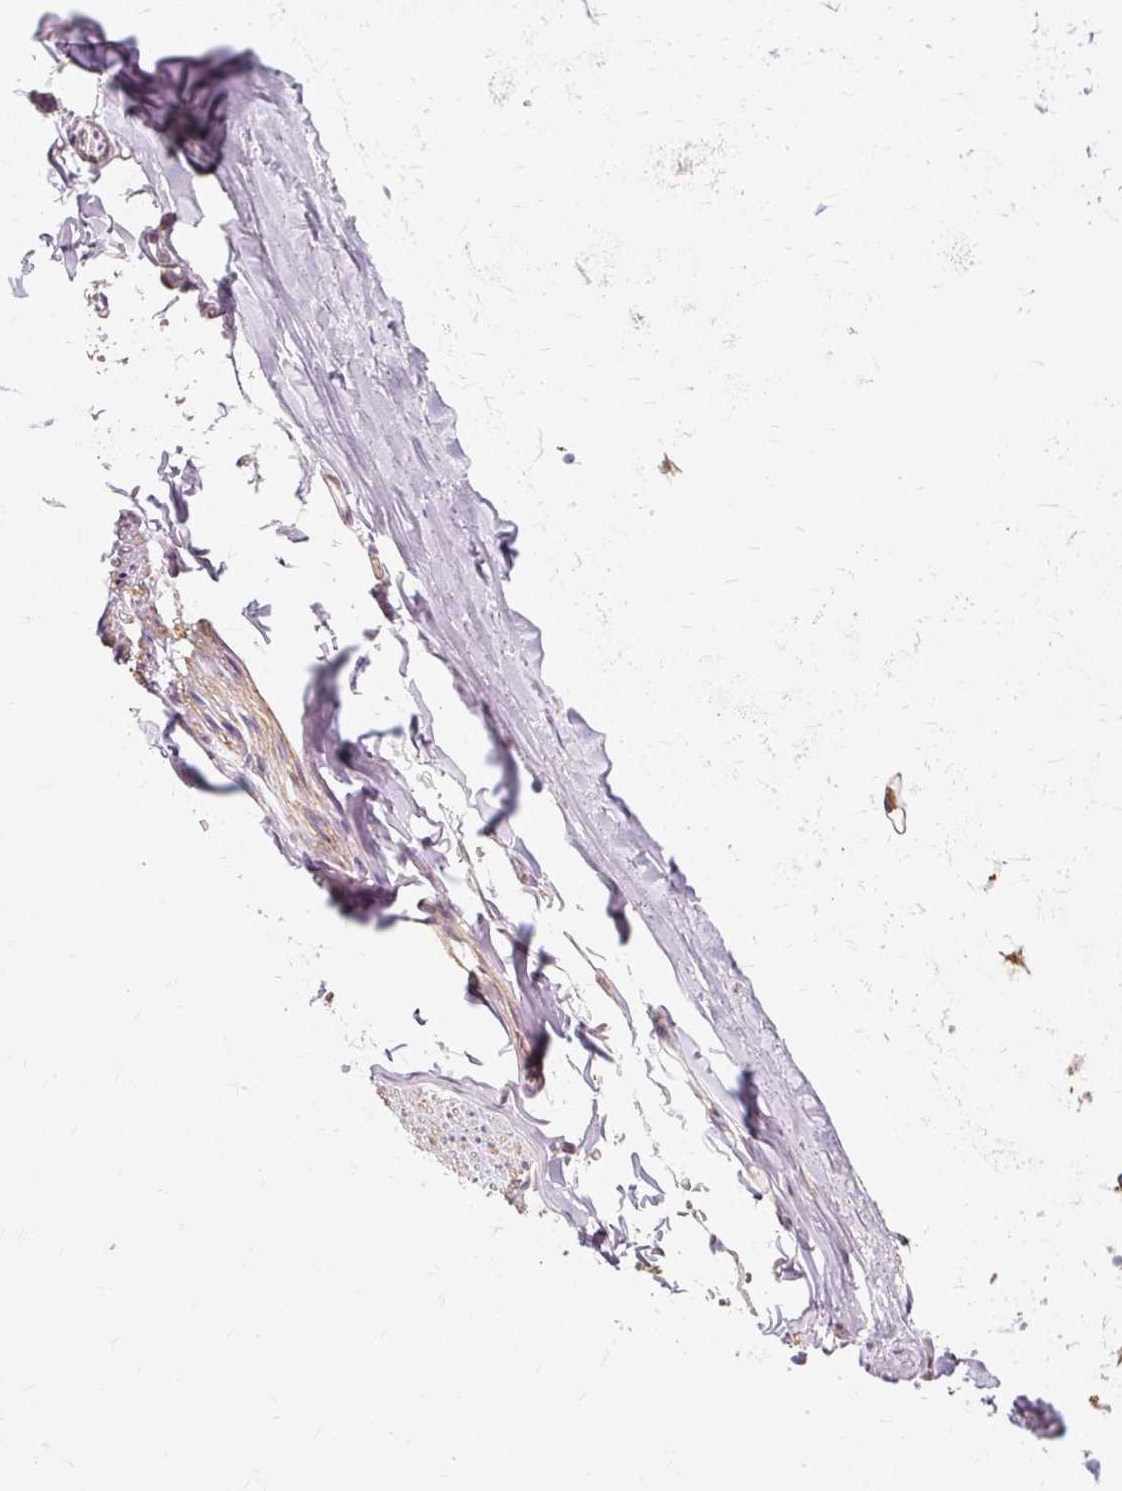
{"staining": {"intensity": "negative", "quantity": "none", "location": "none"}, "tissue": "adipose tissue", "cell_type": "Adipocytes", "image_type": "normal", "snomed": [{"axis": "morphology", "description": "Normal tissue, NOS"}, {"axis": "topography", "description": "Cartilage tissue"}, {"axis": "topography", "description": "Bronchus"}, {"axis": "topography", "description": "Peripheral nerve tissue"}], "caption": "Adipose tissue stained for a protein using IHC shows no staining adipocytes.", "gene": "TSPAN8", "patient": {"sex": "male", "age": 67}}